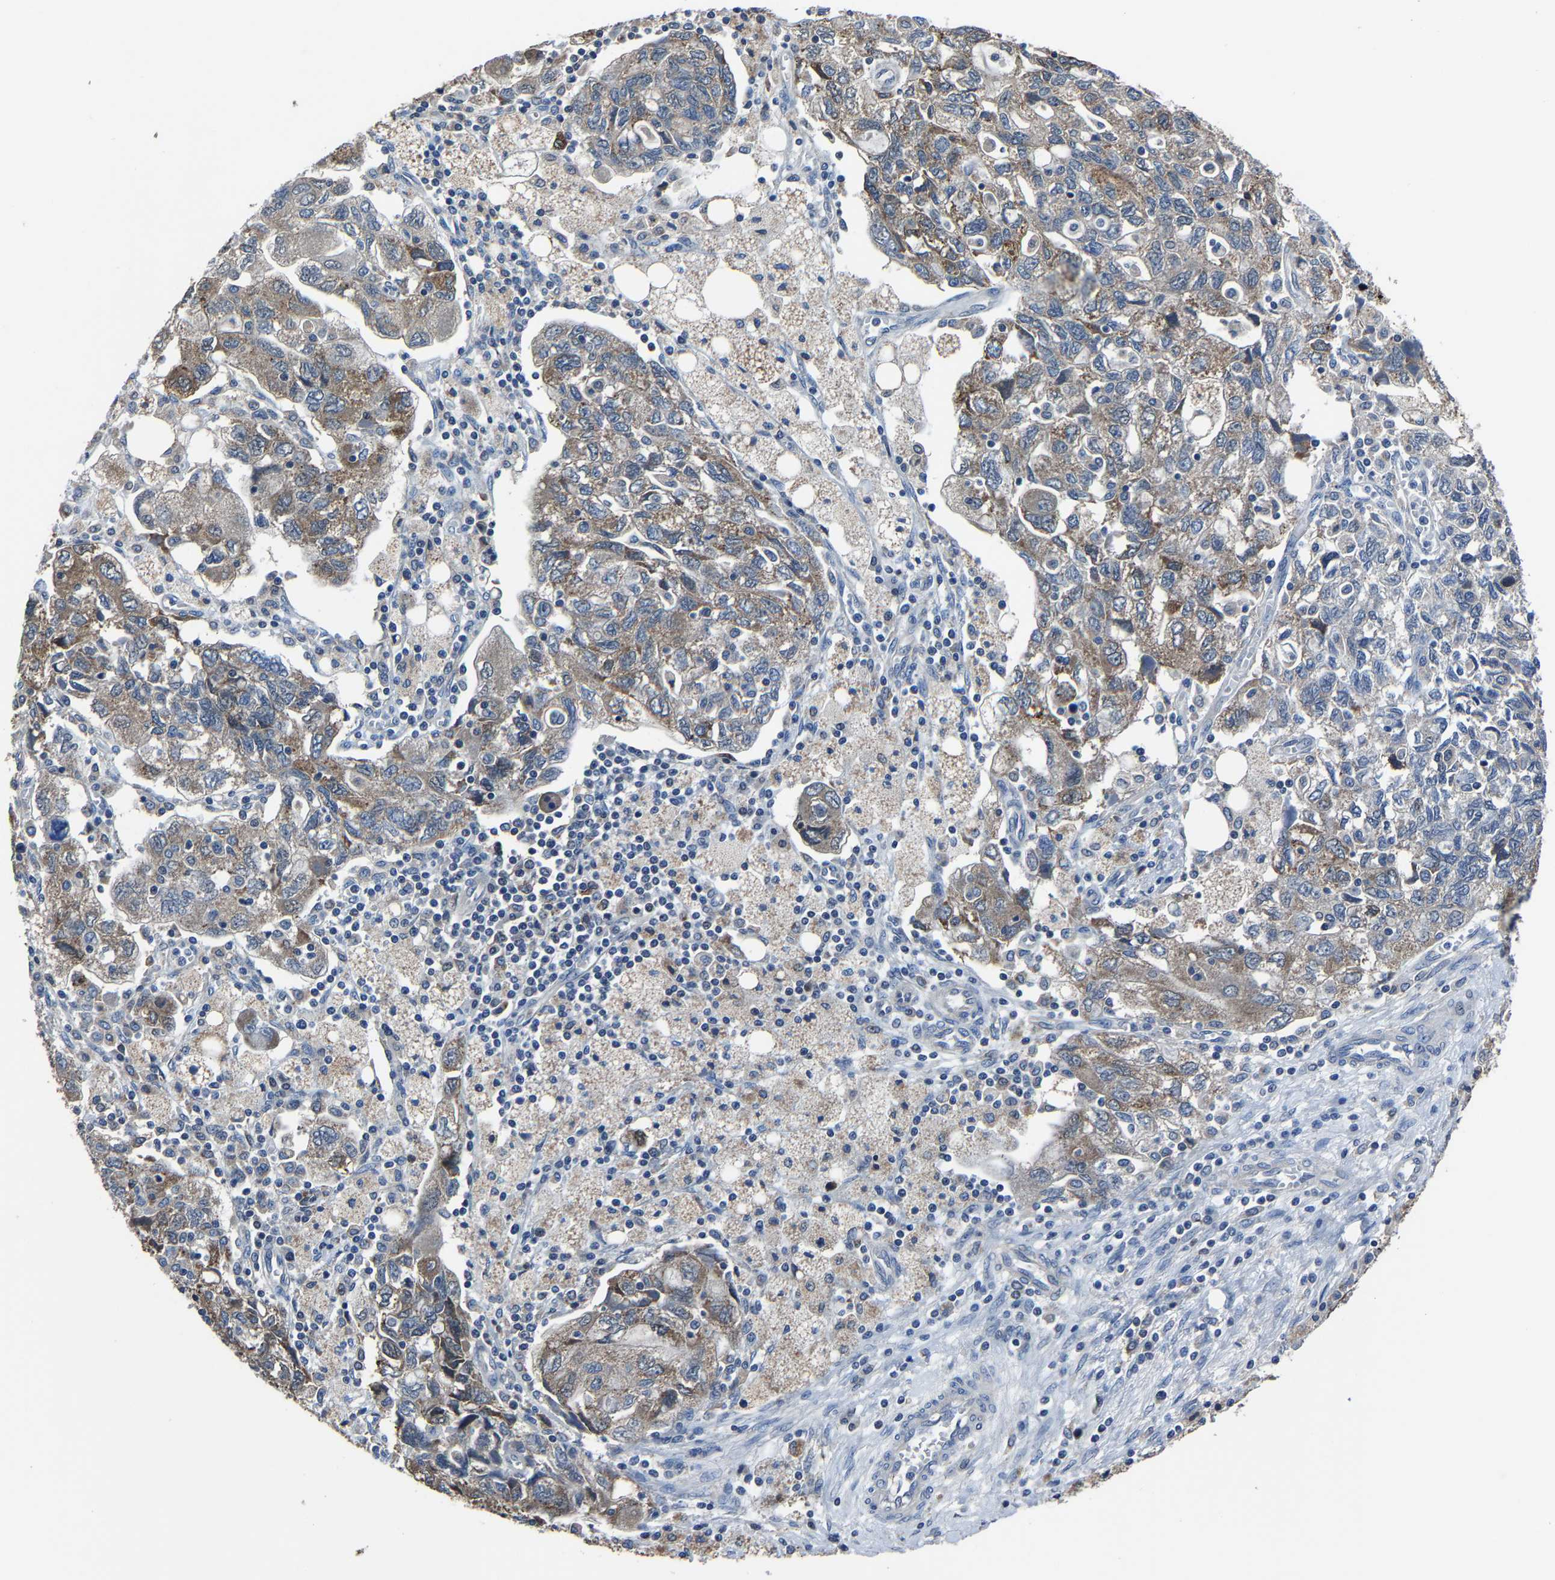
{"staining": {"intensity": "moderate", "quantity": ">75%", "location": "cytoplasmic/membranous"}, "tissue": "ovarian cancer", "cell_type": "Tumor cells", "image_type": "cancer", "snomed": [{"axis": "morphology", "description": "Carcinoma, NOS"}, {"axis": "morphology", "description": "Cystadenocarcinoma, serous, NOS"}, {"axis": "topography", "description": "Ovary"}], "caption": "Protein expression analysis of human ovarian cancer (carcinoma) reveals moderate cytoplasmic/membranous staining in about >75% of tumor cells.", "gene": "STRBP", "patient": {"sex": "female", "age": 69}}